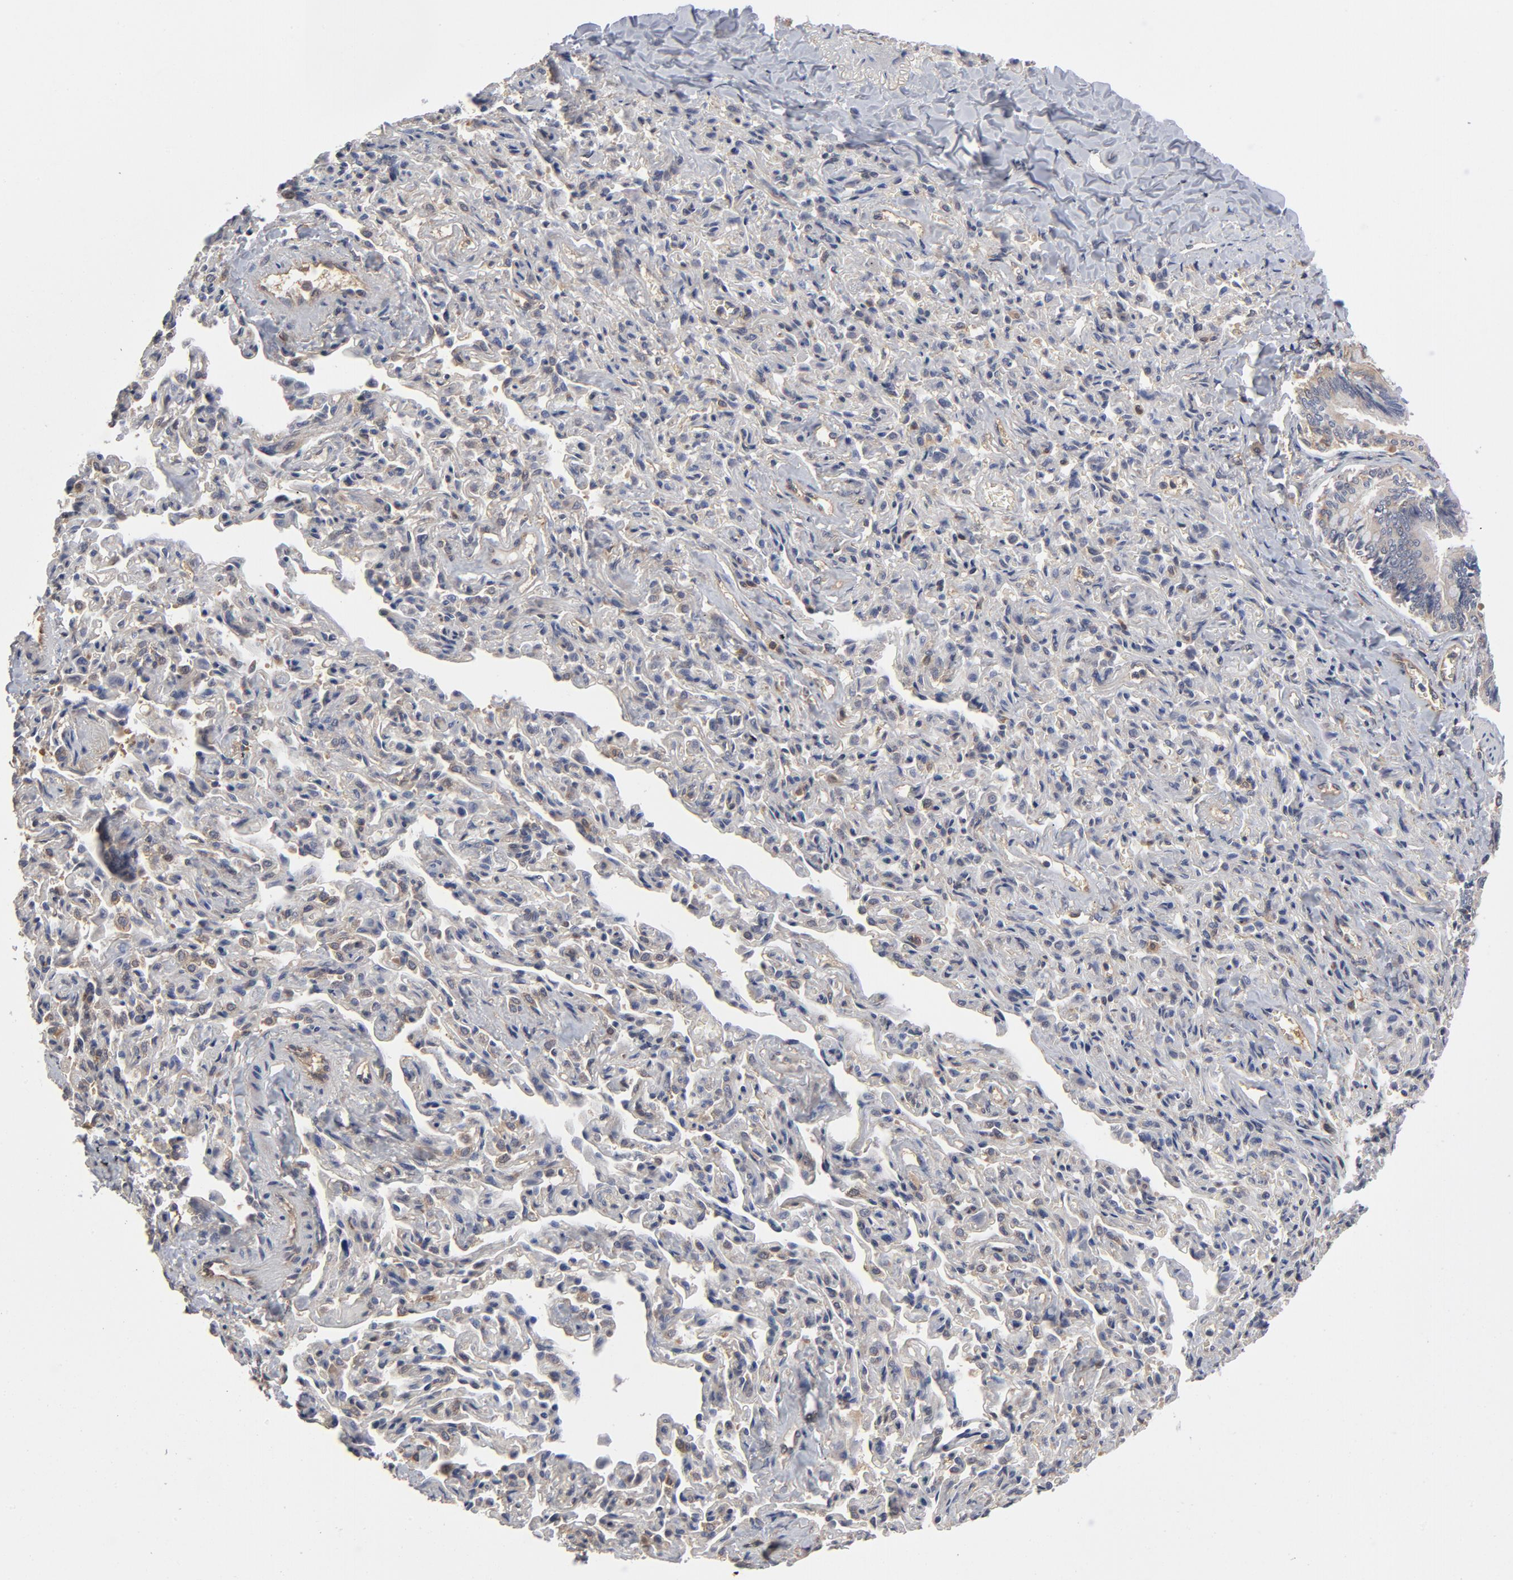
{"staining": {"intensity": "negative", "quantity": "none", "location": "none"}, "tissue": "bronchus", "cell_type": "Respiratory epithelial cells", "image_type": "normal", "snomed": [{"axis": "morphology", "description": "Normal tissue, NOS"}, {"axis": "topography", "description": "Lung"}], "caption": "A photomicrograph of bronchus stained for a protein displays no brown staining in respiratory epithelial cells. Nuclei are stained in blue.", "gene": "ASMTL", "patient": {"sex": "male", "age": 64}}